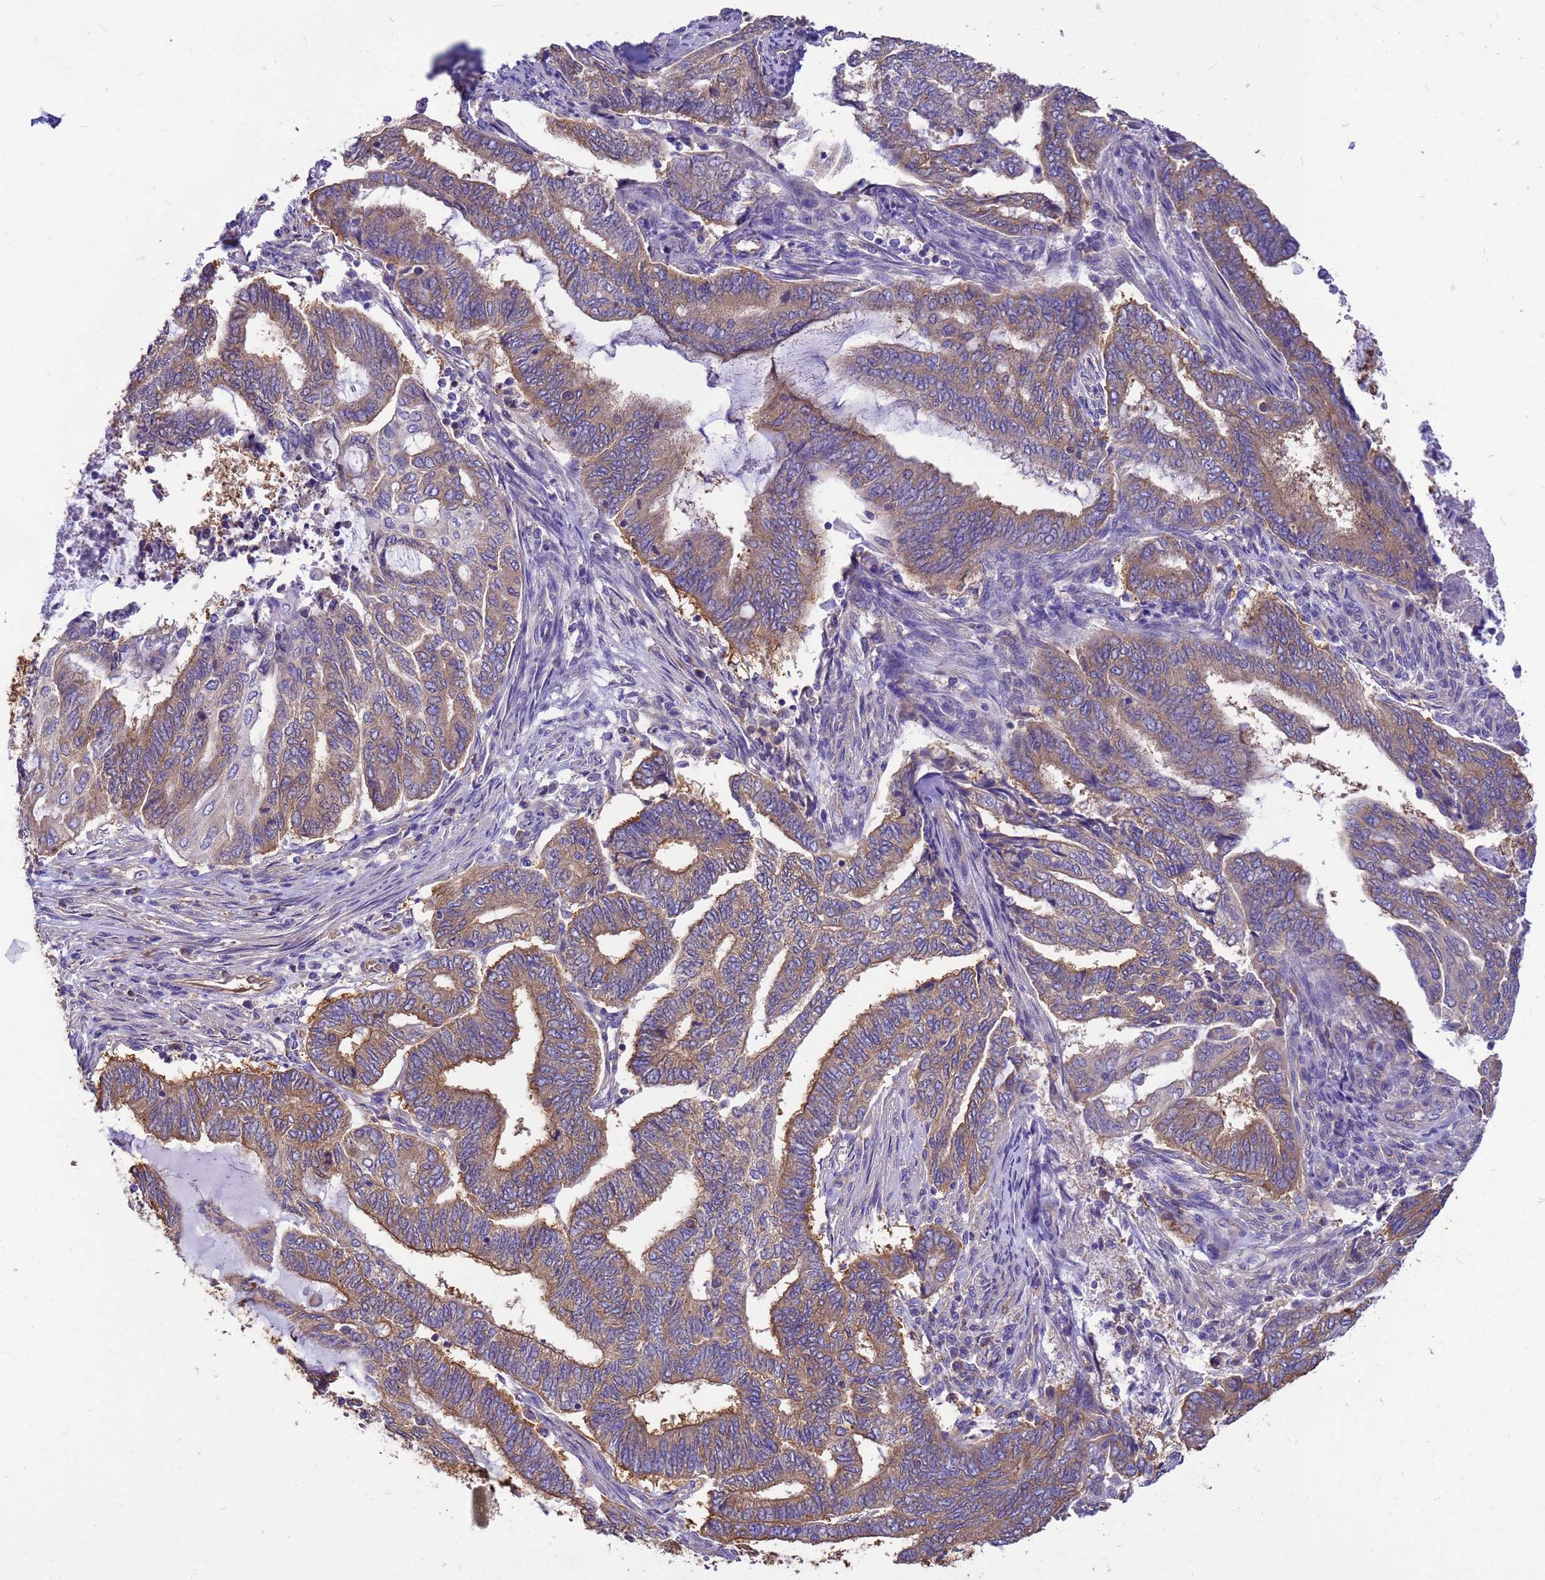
{"staining": {"intensity": "moderate", "quantity": ">75%", "location": "cytoplasmic/membranous"}, "tissue": "endometrial cancer", "cell_type": "Tumor cells", "image_type": "cancer", "snomed": [{"axis": "morphology", "description": "Adenocarcinoma, NOS"}, {"axis": "topography", "description": "Uterus"}, {"axis": "topography", "description": "Endometrium"}], "caption": "Immunohistochemistry micrograph of endometrial cancer stained for a protein (brown), which shows medium levels of moderate cytoplasmic/membranous staining in approximately >75% of tumor cells.", "gene": "TUBB1", "patient": {"sex": "female", "age": 70}}